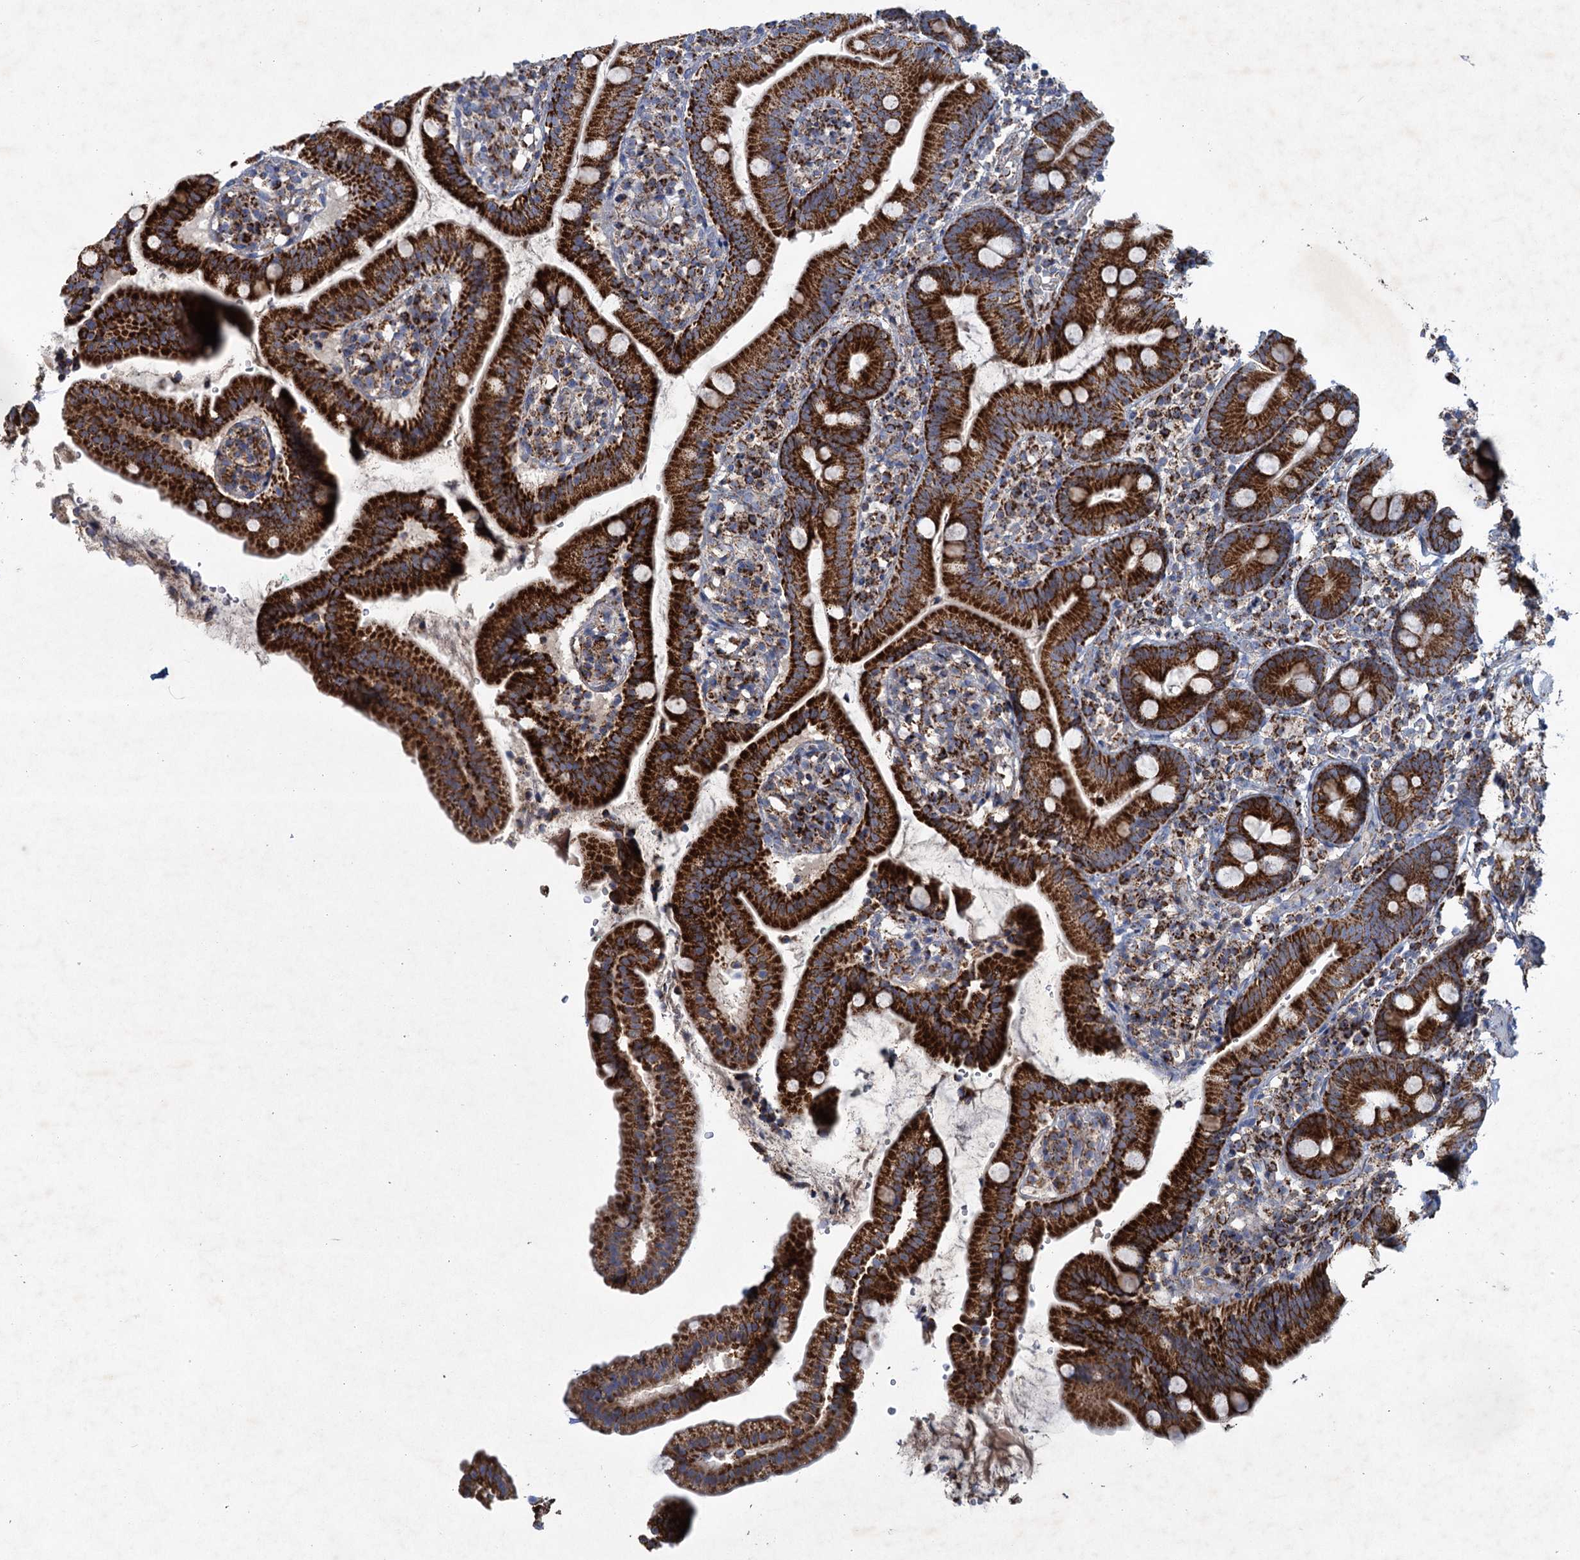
{"staining": {"intensity": "strong", "quantity": ">75%", "location": "cytoplasmic/membranous"}, "tissue": "duodenum", "cell_type": "Glandular cells", "image_type": "normal", "snomed": [{"axis": "morphology", "description": "Normal tissue, NOS"}, {"axis": "topography", "description": "Duodenum"}], "caption": "IHC (DAB (3,3'-diaminobenzidine)) staining of benign human duodenum demonstrates strong cytoplasmic/membranous protein positivity in about >75% of glandular cells.", "gene": "GTPBP3", "patient": {"sex": "female", "age": 67}}